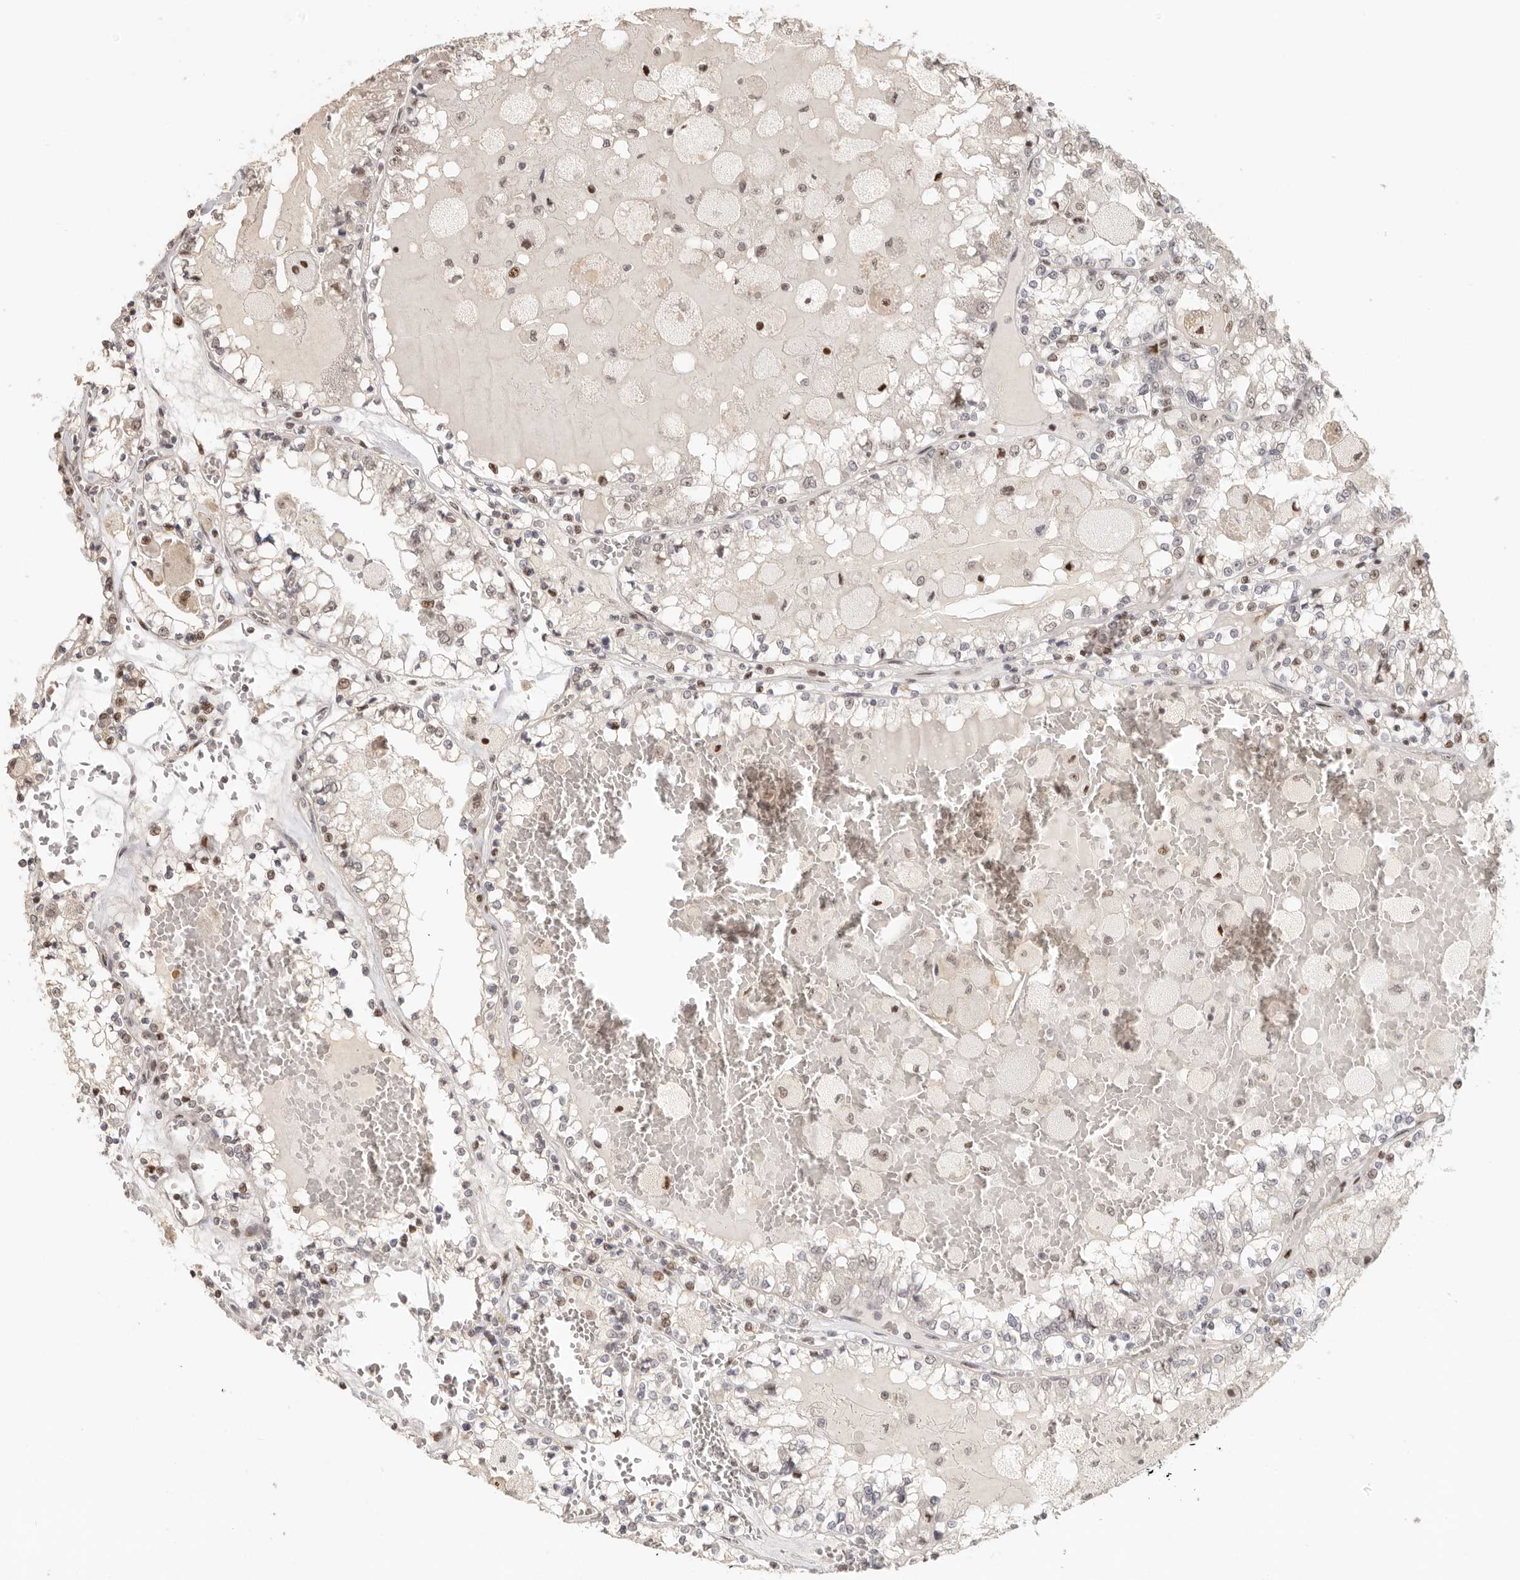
{"staining": {"intensity": "moderate", "quantity": "<25%", "location": "nuclear"}, "tissue": "renal cancer", "cell_type": "Tumor cells", "image_type": "cancer", "snomed": [{"axis": "morphology", "description": "Adenocarcinoma, NOS"}, {"axis": "topography", "description": "Kidney"}], "caption": "DAB immunohistochemical staining of human renal adenocarcinoma shows moderate nuclear protein staining in about <25% of tumor cells.", "gene": "GPBP1L1", "patient": {"sex": "female", "age": 56}}